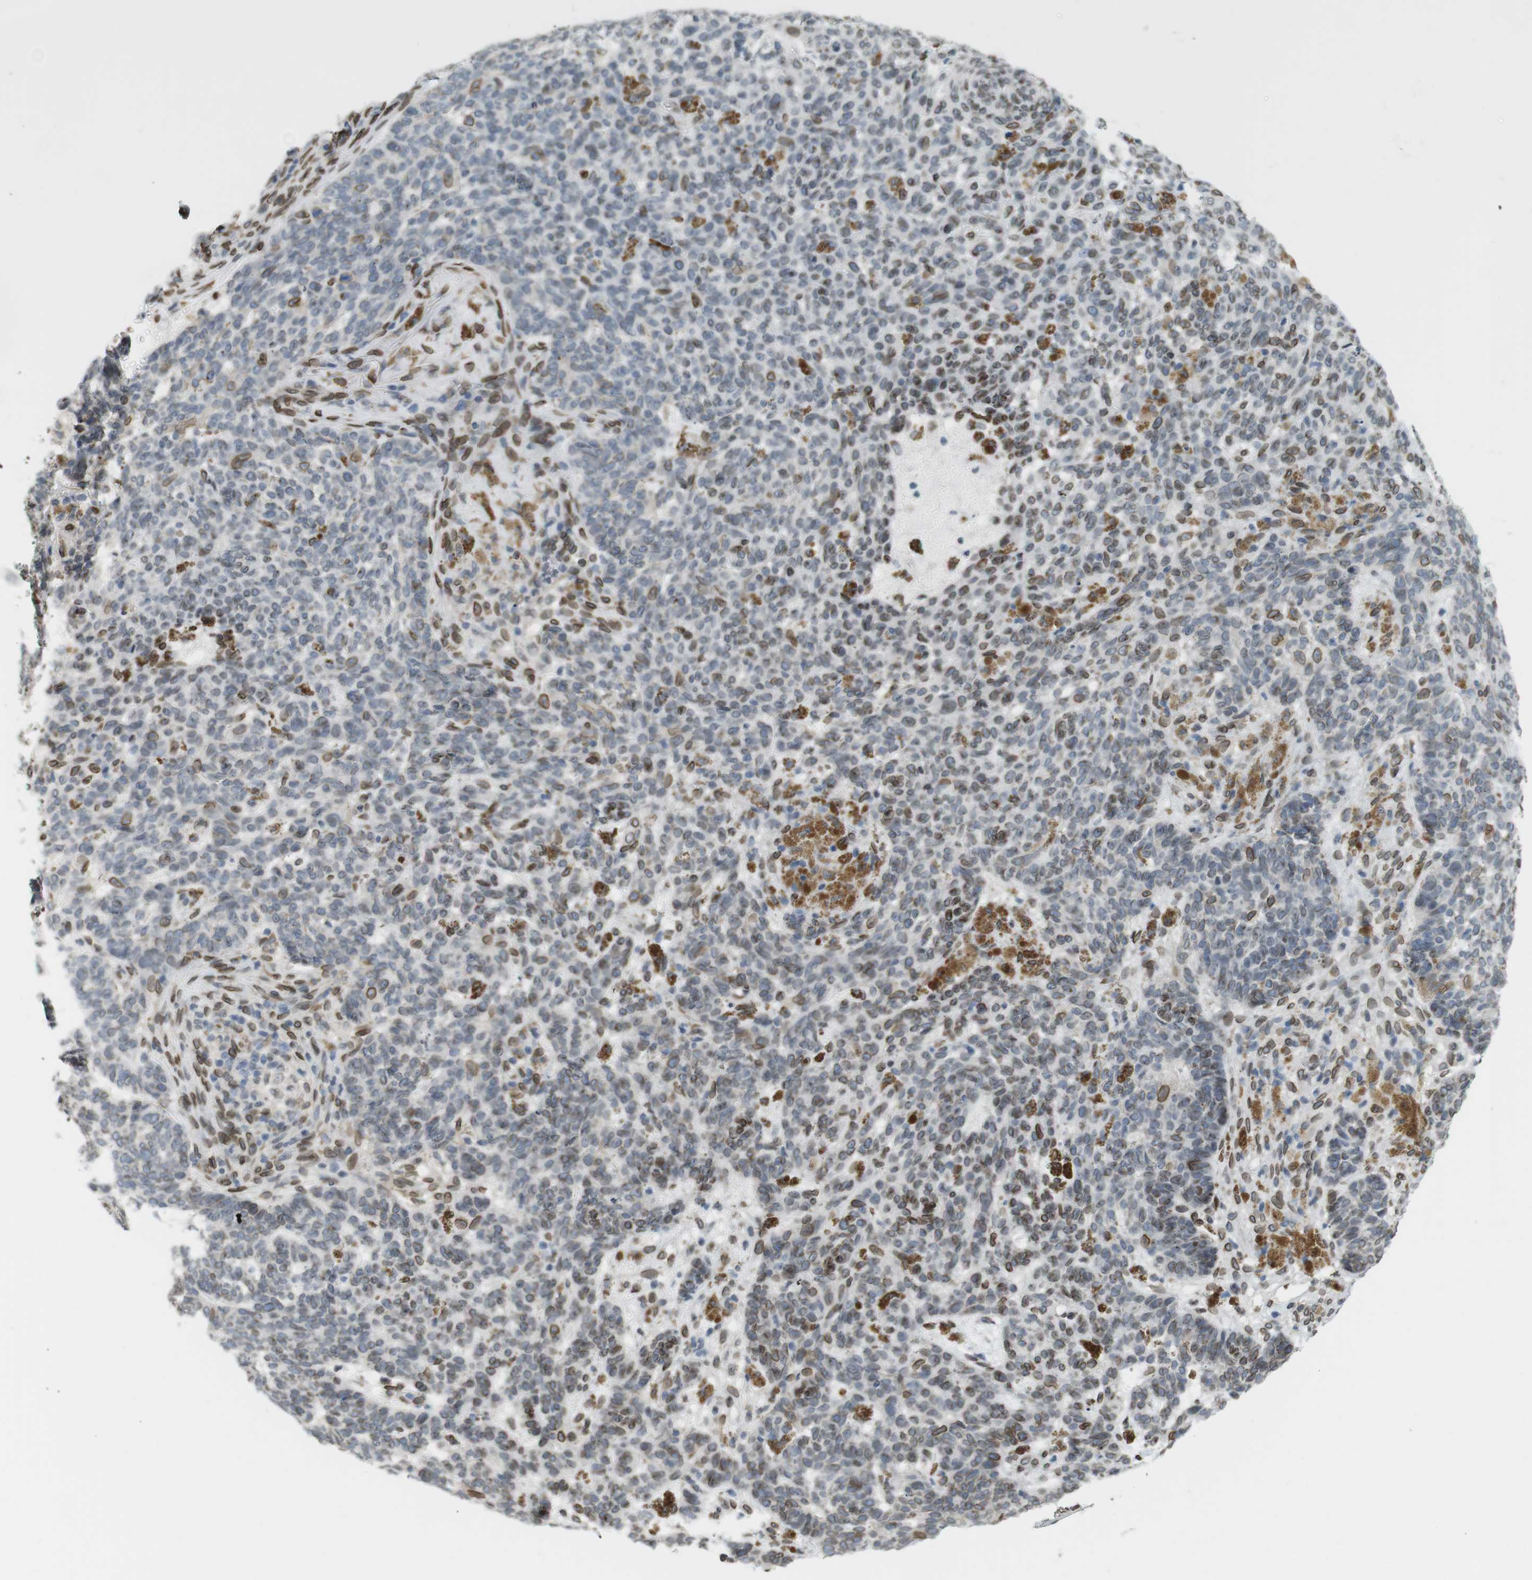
{"staining": {"intensity": "weak", "quantity": "<25%", "location": "nuclear"}, "tissue": "skin cancer", "cell_type": "Tumor cells", "image_type": "cancer", "snomed": [{"axis": "morphology", "description": "Basal cell carcinoma"}, {"axis": "topography", "description": "Skin"}], "caption": "An immunohistochemistry (IHC) histopathology image of skin basal cell carcinoma is shown. There is no staining in tumor cells of skin basal cell carcinoma.", "gene": "ARL6IP6", "patient": {"sex": "male", "age": 85}}